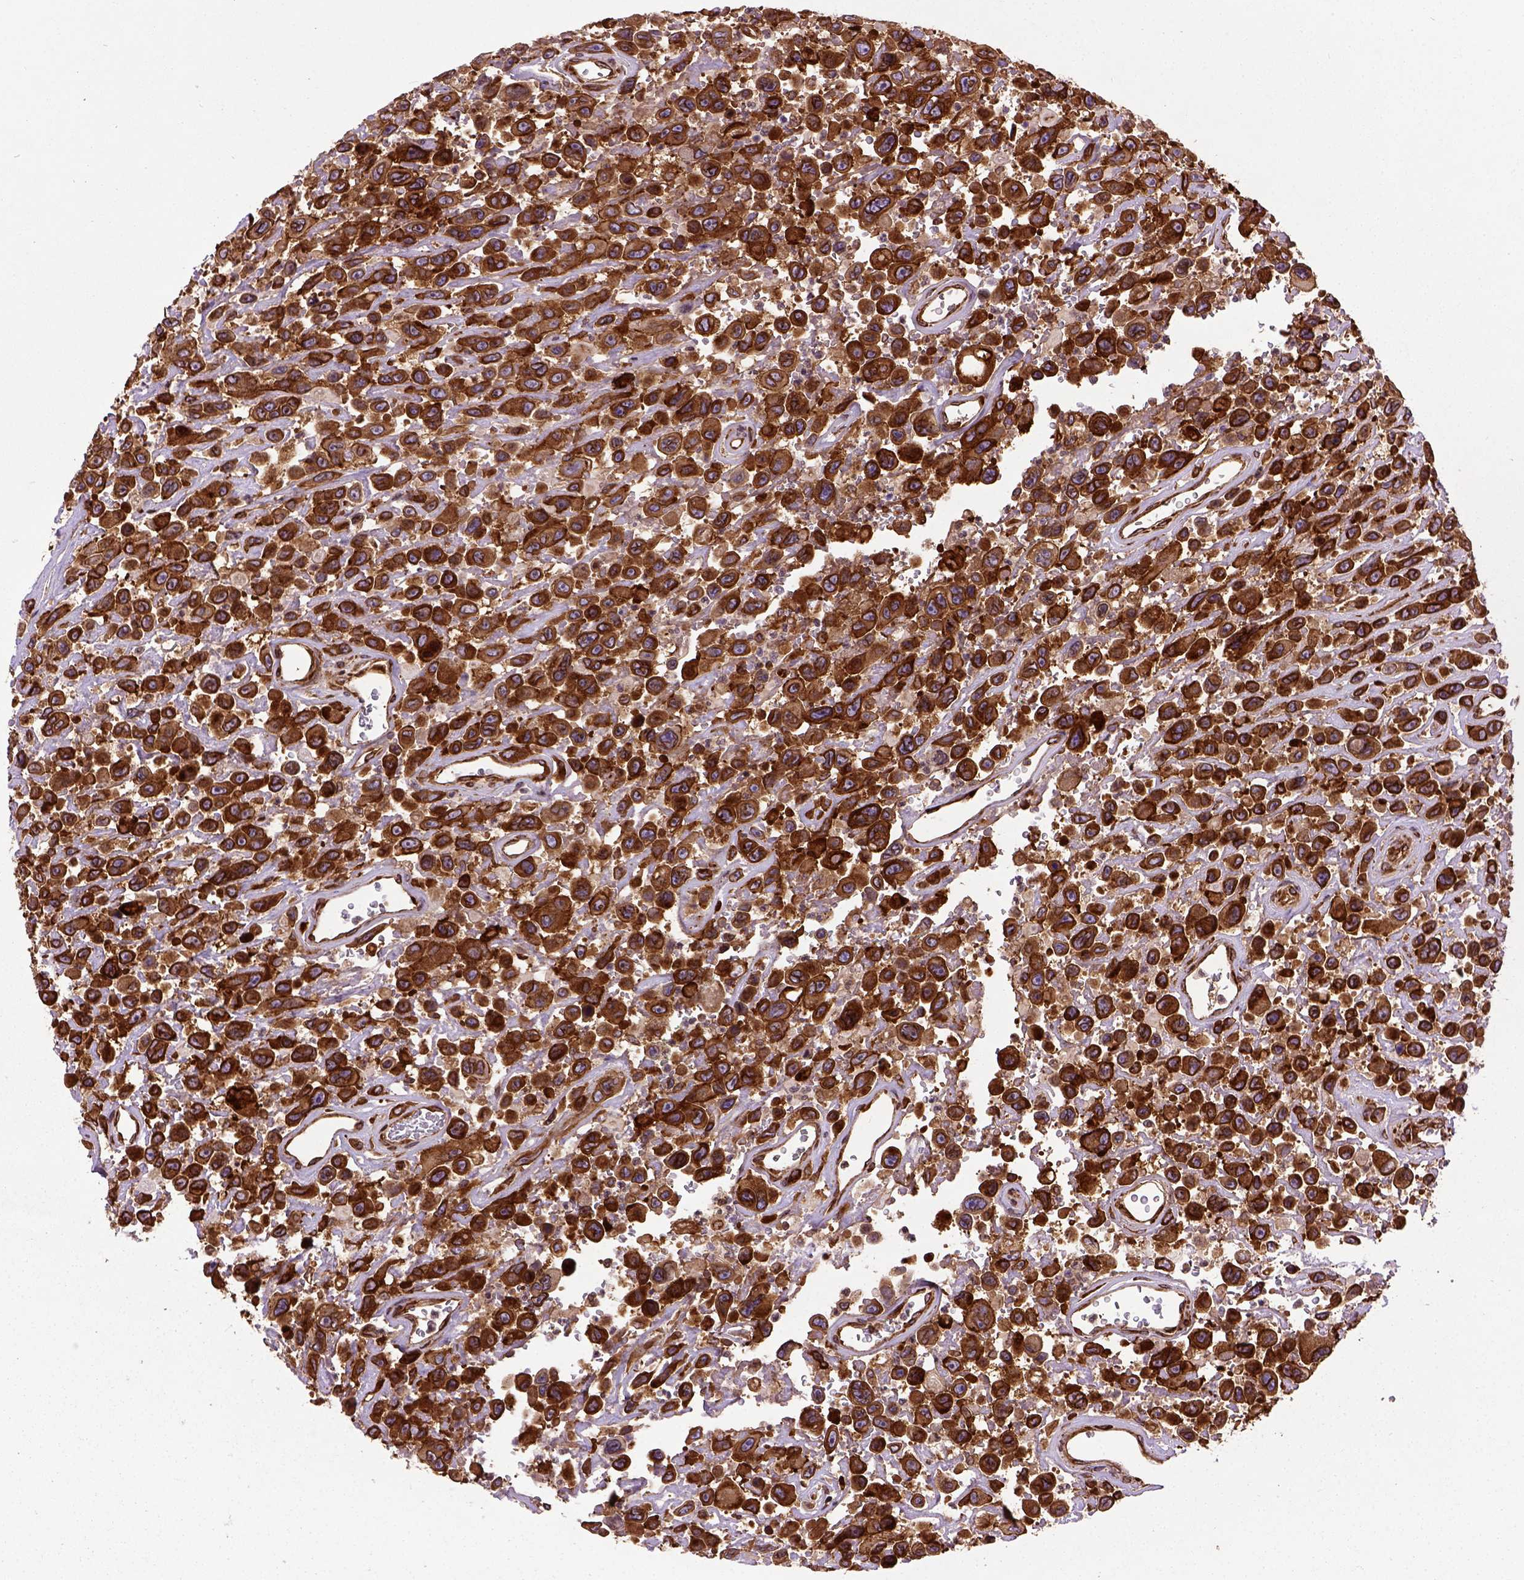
{"staining": {"intensity": "strong", "quantity": ">75%", "location": "cytoplasmic/membranous"}, "tissue": "urothelial cancer", "cell_type": "Tumor cells", "image_type": "cancer", "snomed": [{"axis": "morphology", "description": "Urothelial carcinoma, High grade"}, {"axis": "topography", "description": "Urinary bladder"}], "caption": "Protein analysis of urothelial carcinoma (high-grade) tissue displays strong cytoplasmic/membranous positivity in about >75% of tumor cells.", "gene": "CAPRIN1", "patient": {"sex": "male", "age": 53}}